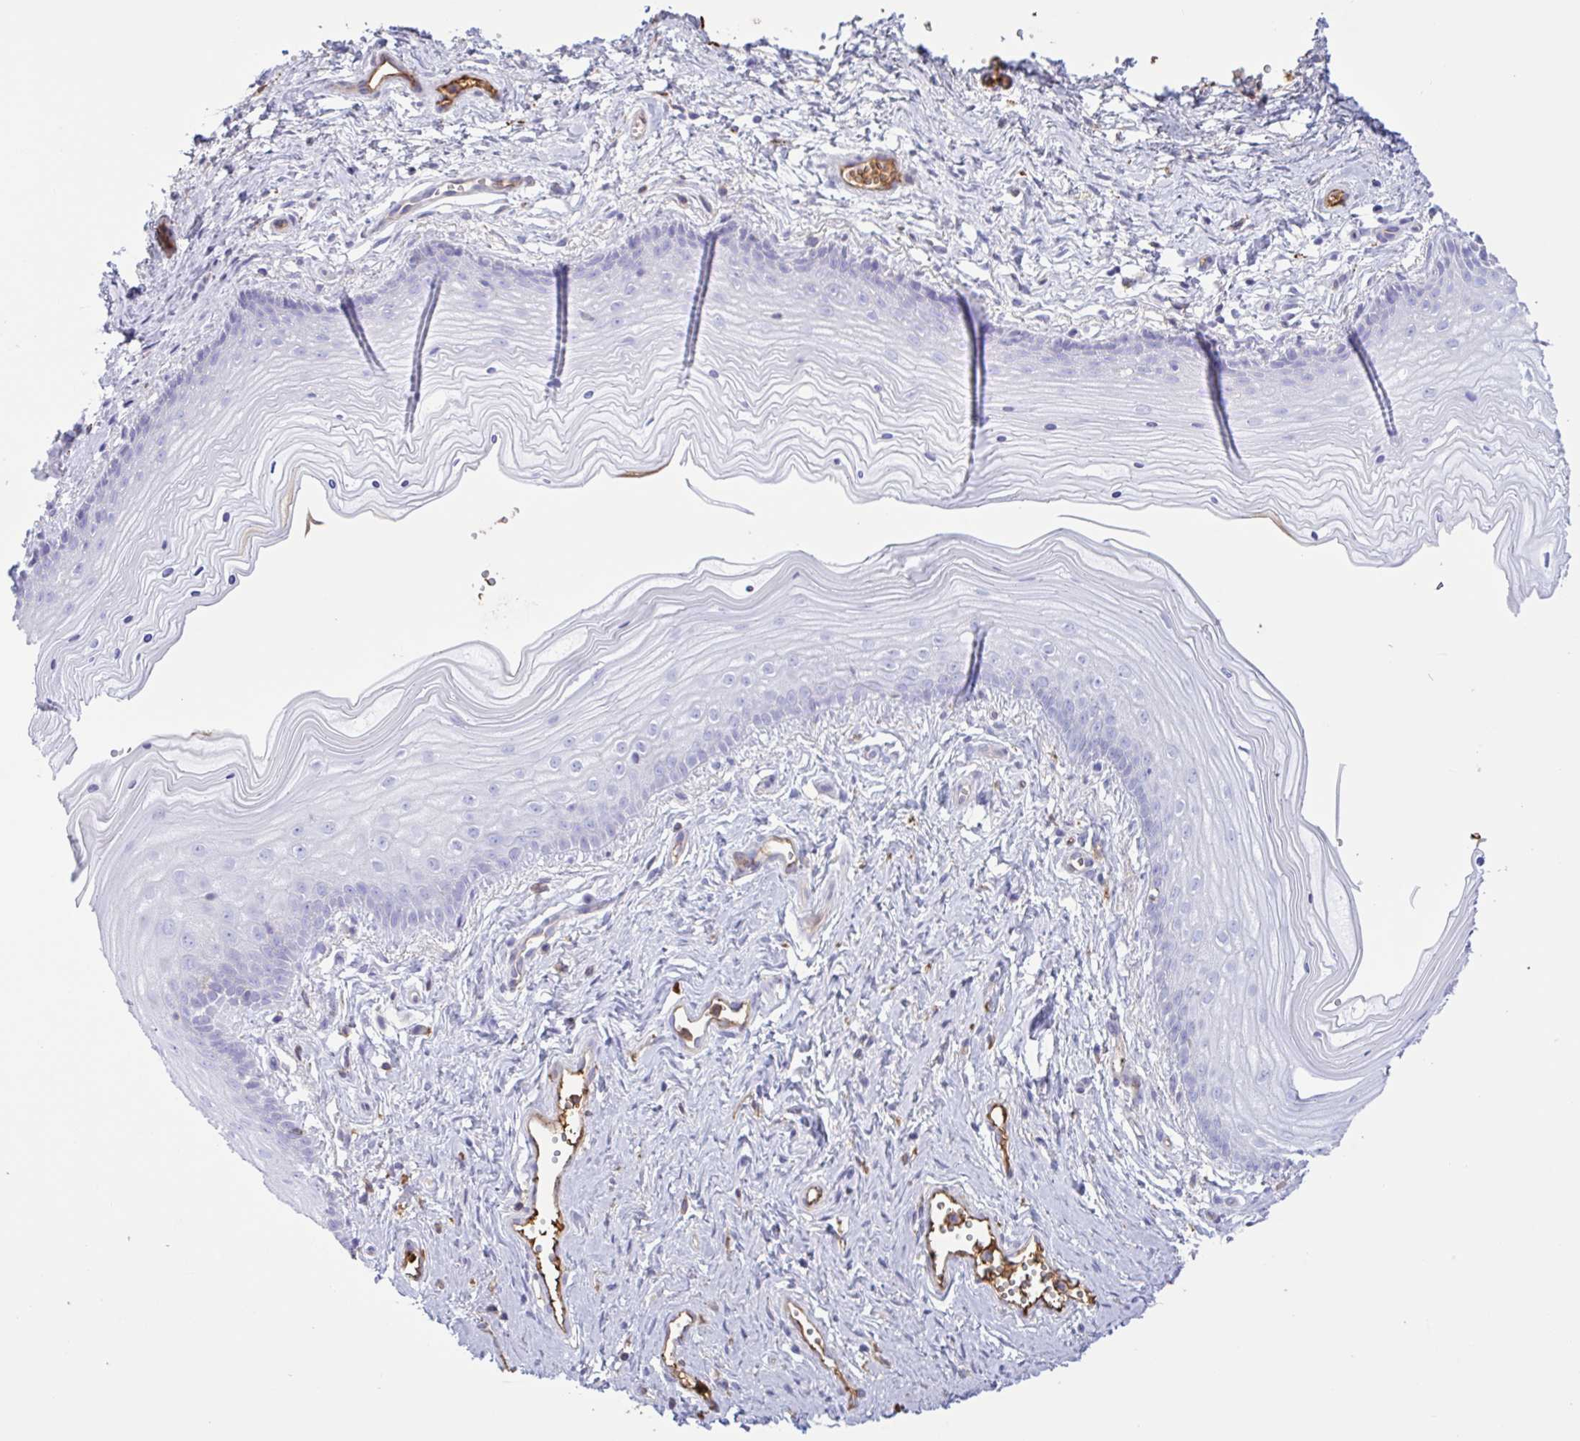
{"staining": {"intensity": "negative", "quantity": "none", "location": "none"}, "tissue": "vagina", "cell_type": "Squamous epithelial cells", "image_type": "normal", "snomed": [{"axis": "morphology", "description": "Normal tissue, NOS"}, {"axis": "topography", "description": "Vagina"}], "caption": "Human vagina stained for a protein using IHC reveals no positivity in squamous epithelial cells.", "gene": "LARGE2", "patient": {"sex": "female", "age": 38}}